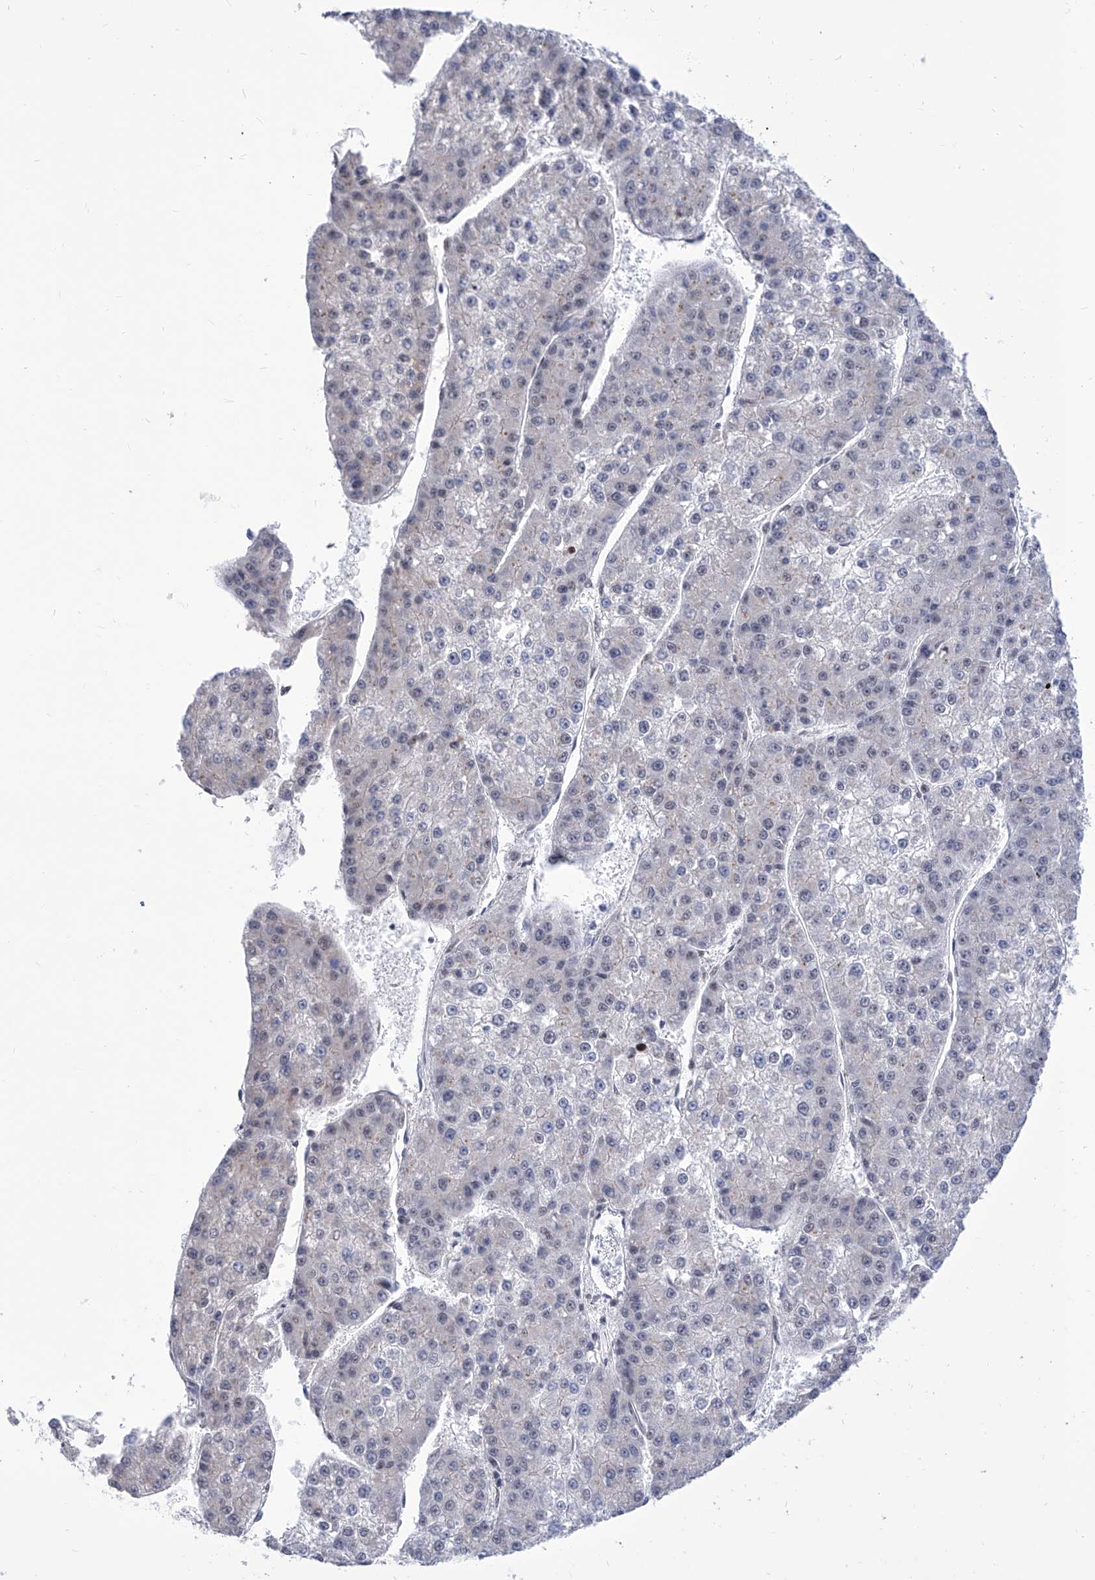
{"staining": {"intensity": "negative", "quantity": "none", "location": "none"}, "tissue": "liver cancer", "cell_type": "Tumor cells", "image_type": "cancer", "snomed": [{"axis": "morphology", "description": "Carcinoma, Hepatocellular, NOS"}, {"axis": "topography", "description": "Liver"}], "caption": "The micrograph reveals no significant staining in tumor cells of liver hepatocellular carcinoma.", "gene": "SART1", "patient": {"sex": "female", "age": 73}}